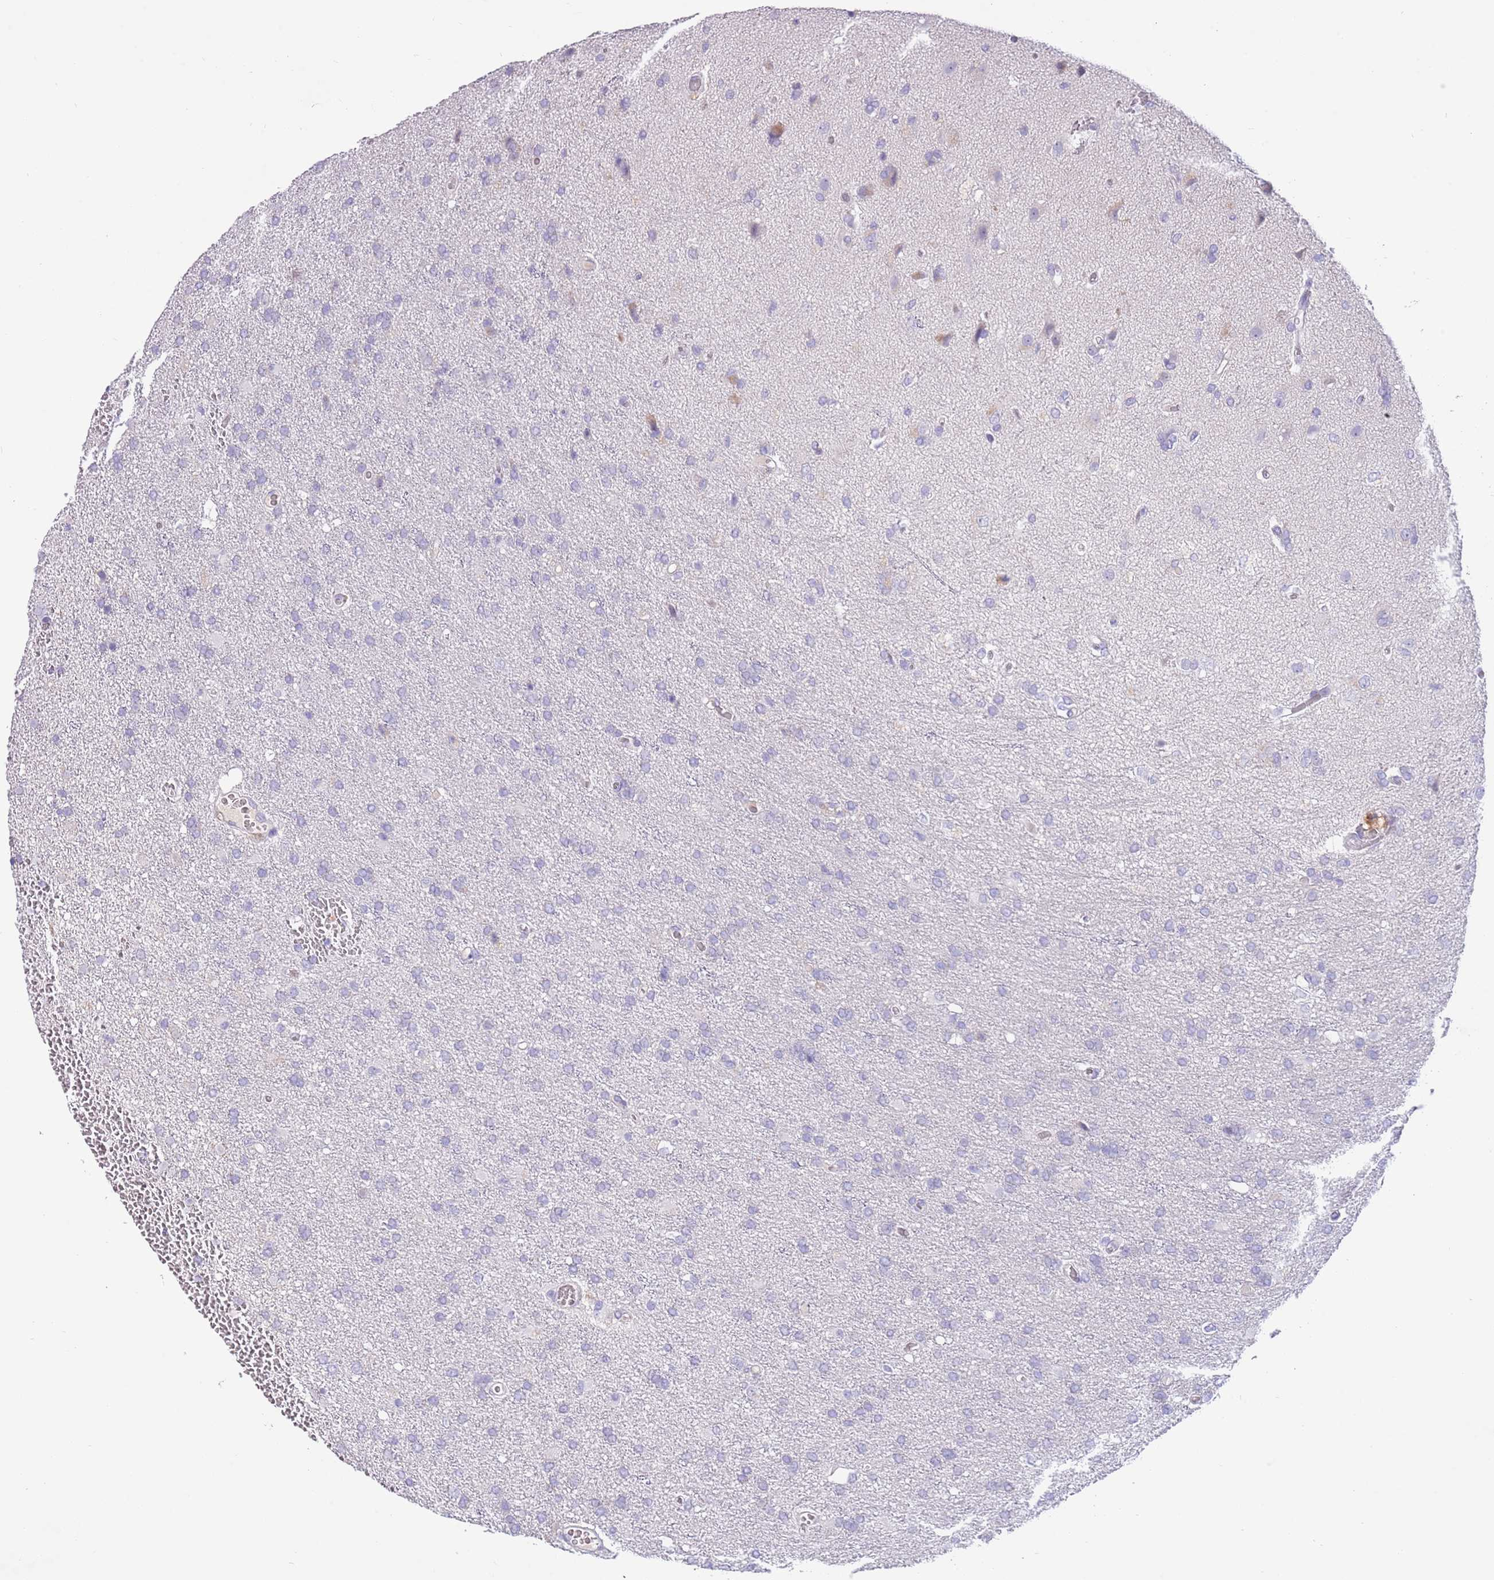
{"staining": {"intensity": "negative", "quantity": "none", "location": "none"}, "tissue": "glioma", "cell_type": "Tumor cells", "image_type": "cancer", "snomed": [{"axis": "morphology", "description": "Glioma, malignant, High grade"}, {"axis": "topography", "description": "Brain"}], "caption": "An IHC micrograph of malignant high-grade glioma is shown. There is no staining in tumor cells of malignant high-grade glioma.", "gene": "TOX2", "patient": {"sex": "female", "age": 74}}